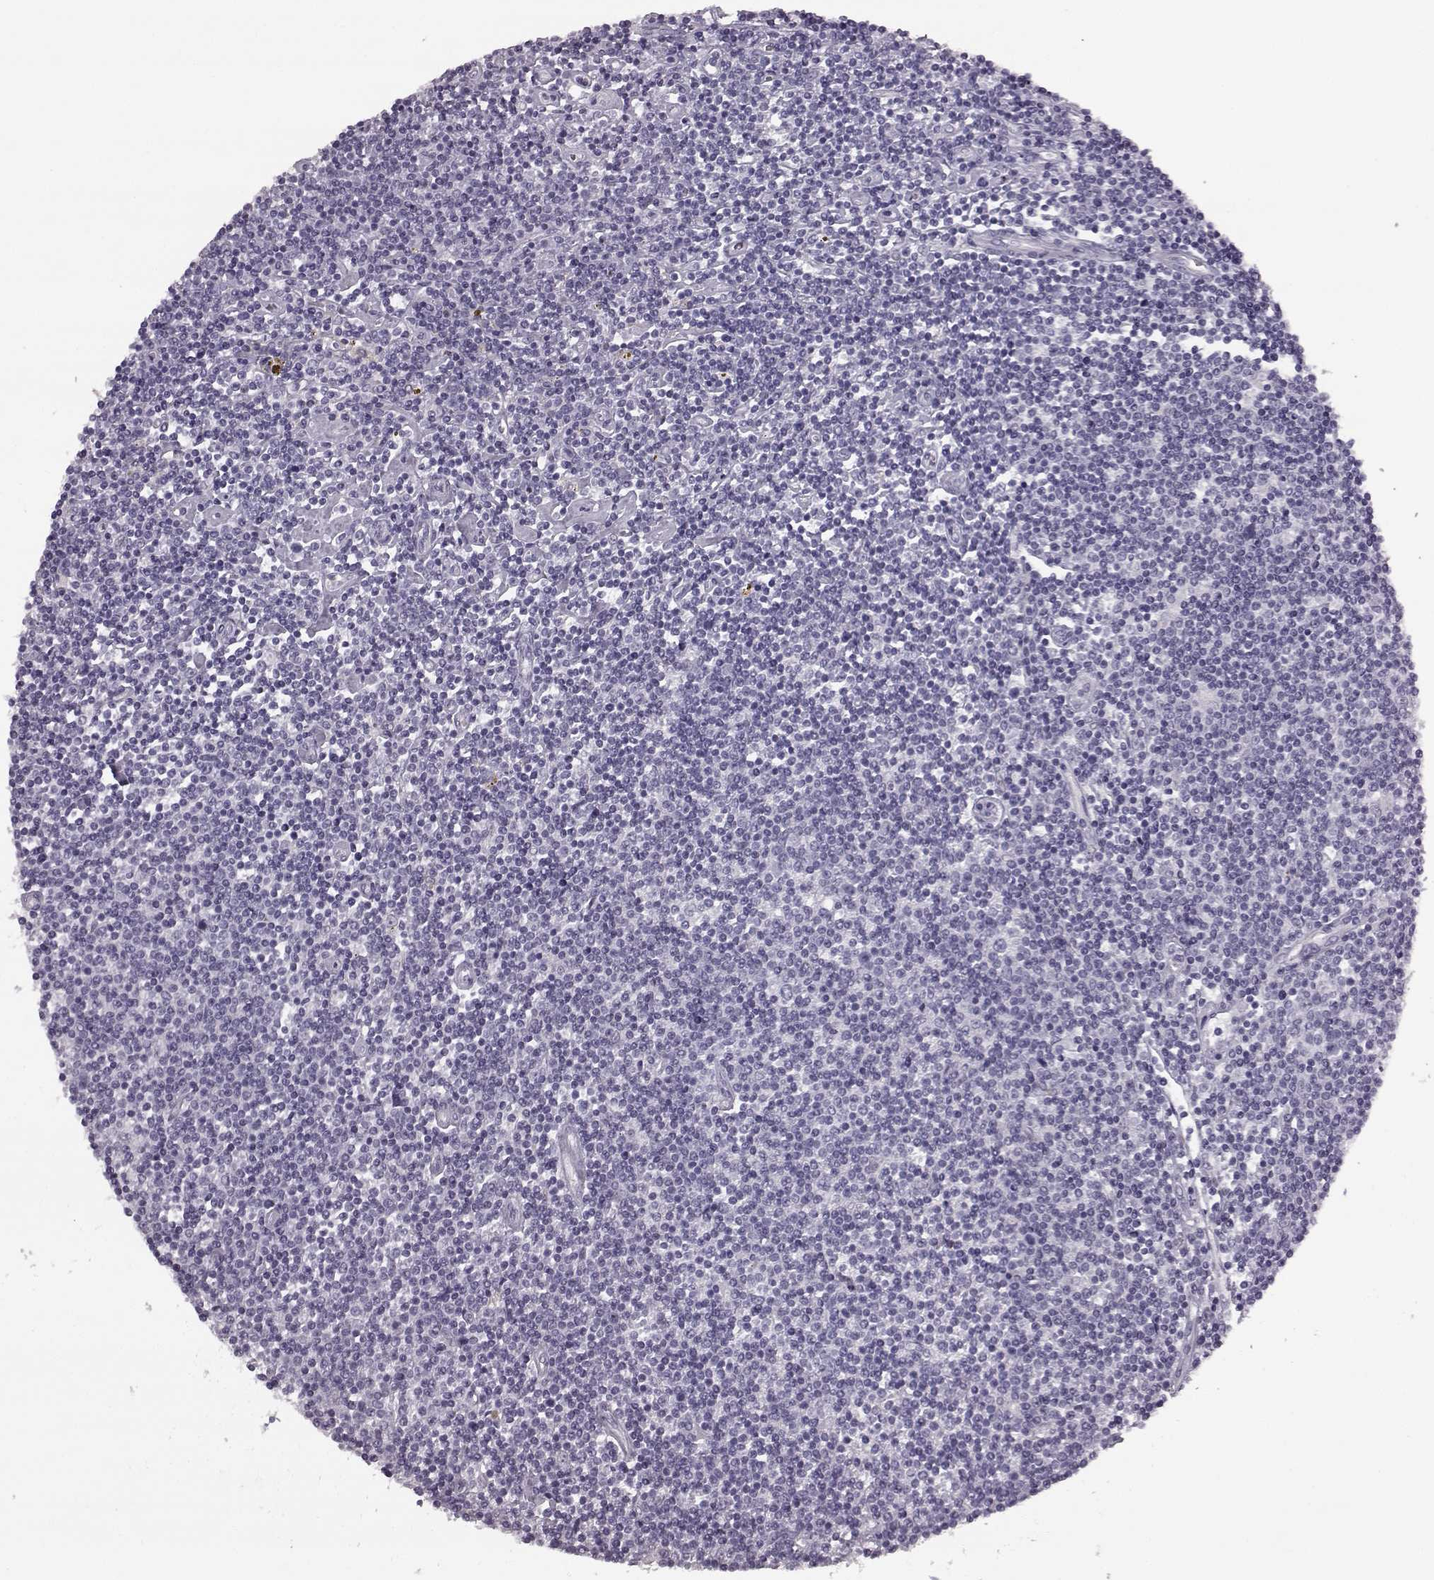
{"staining": {"intensity": "negative", "quantity": "none", "location": "none"}, "tissue": "lymphoma", "cell_type": "Tumor cells", "image_type": "cancer", "snomed": [{"axis": "morphology", "description": "Hodgkin's disease, NOS"}, {"axis": "topography", "description": "Lymph node"}], "caption": "The histopathology image reveals no staining of tumor cells in Hodgkin's disease.", "gene": "PRPH2", "patient": {"sex": "male", "age": 40}}